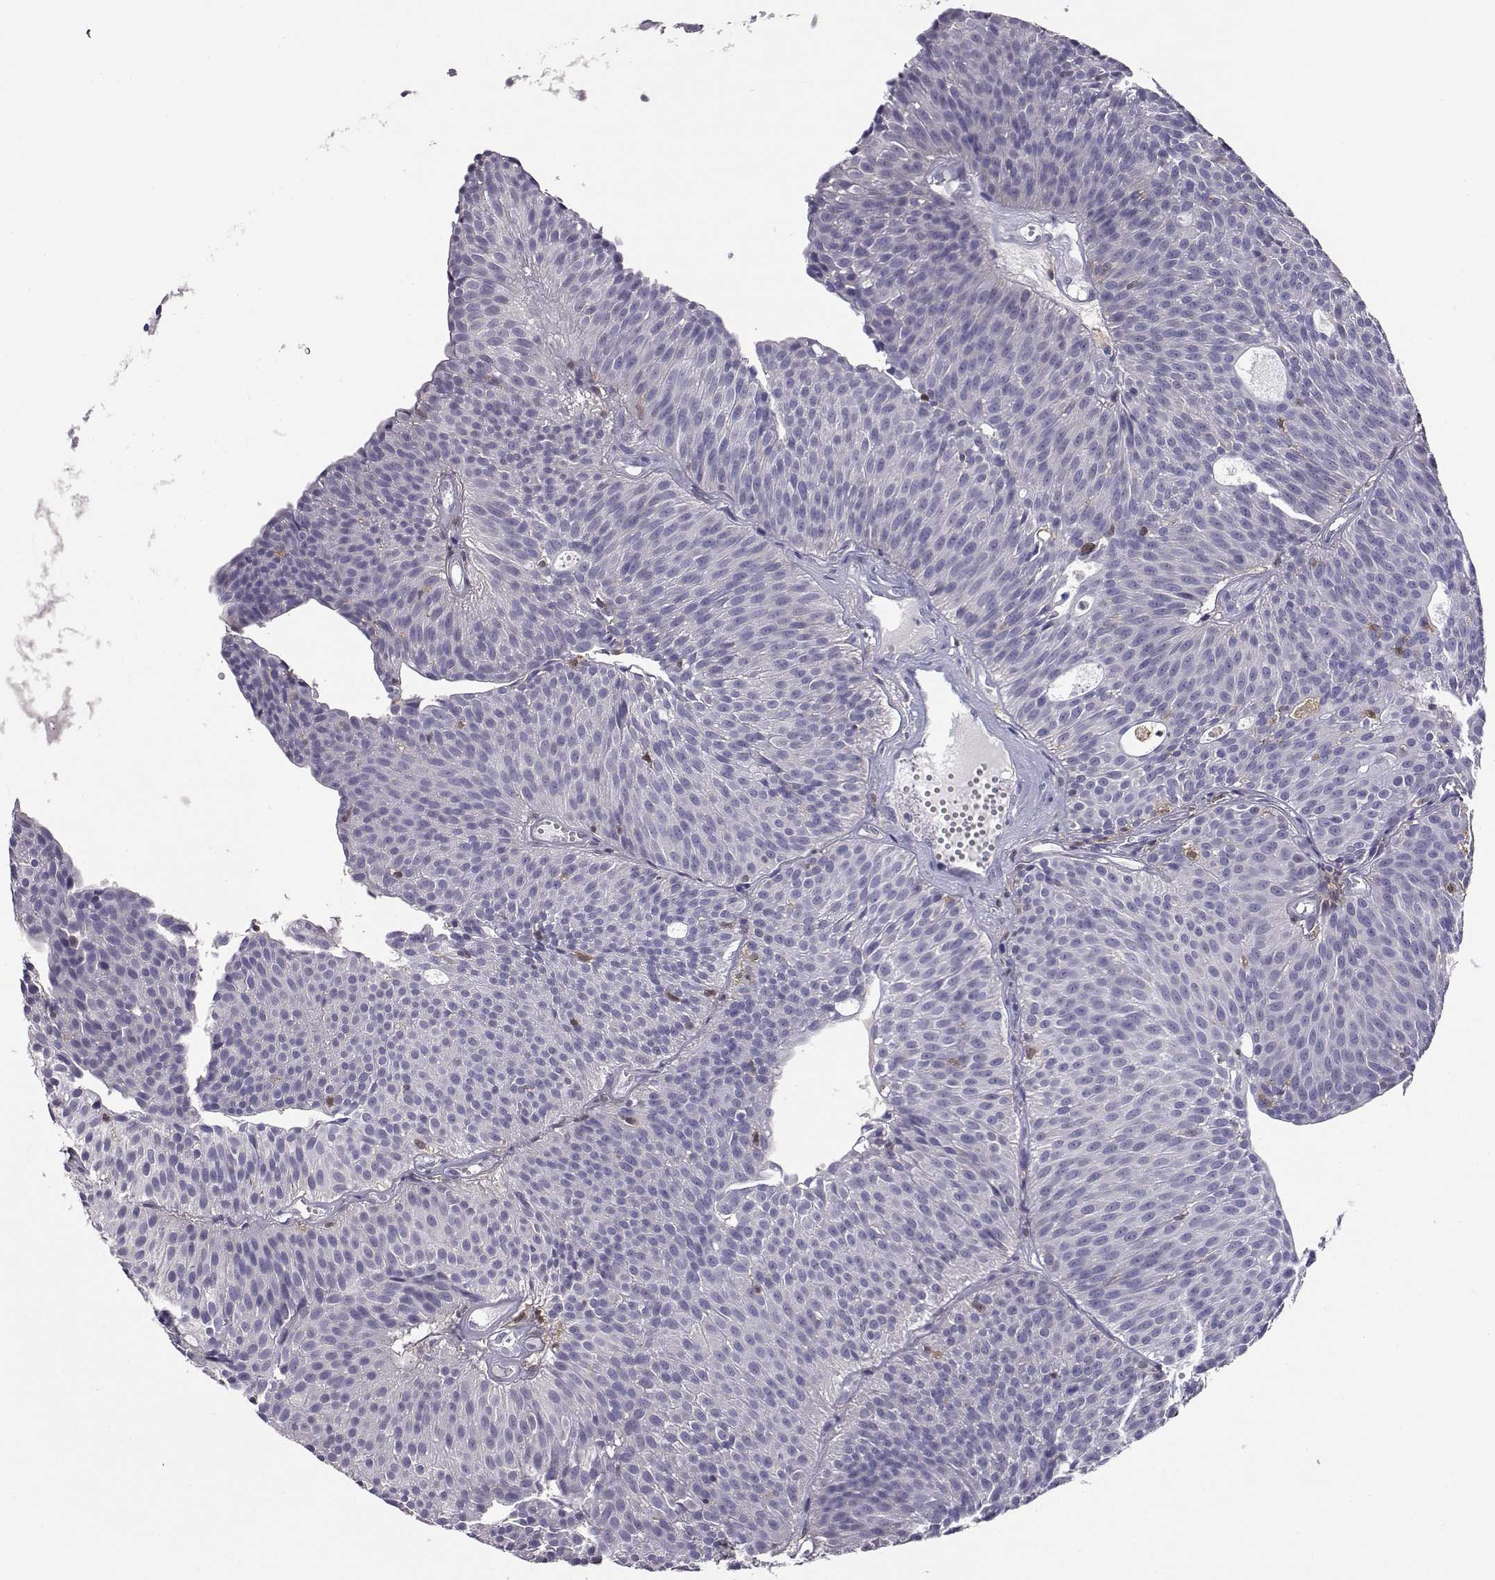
{"staining": {"intensity": "negative", "quantity": "none", "location": "none"}, "tissue": "urothelial cancer", "cell_type": "Tumor cells", "image_type": "cancer", "snomed": [{"axis": "morphology", "description": "Urothelial carcinoma, Low grade"}, {"axis": "topography", "description": "Urinary bladder"}], "caption": "High power microscopy photomicrograph of an immunohistochemistry (IHC) photomicrograph of urothelial carcinoma (low-grade), revealing no significant staining in tumor cells.", "gene": "AKR1B1", "patient": {"sex": "male", "age": 63}}